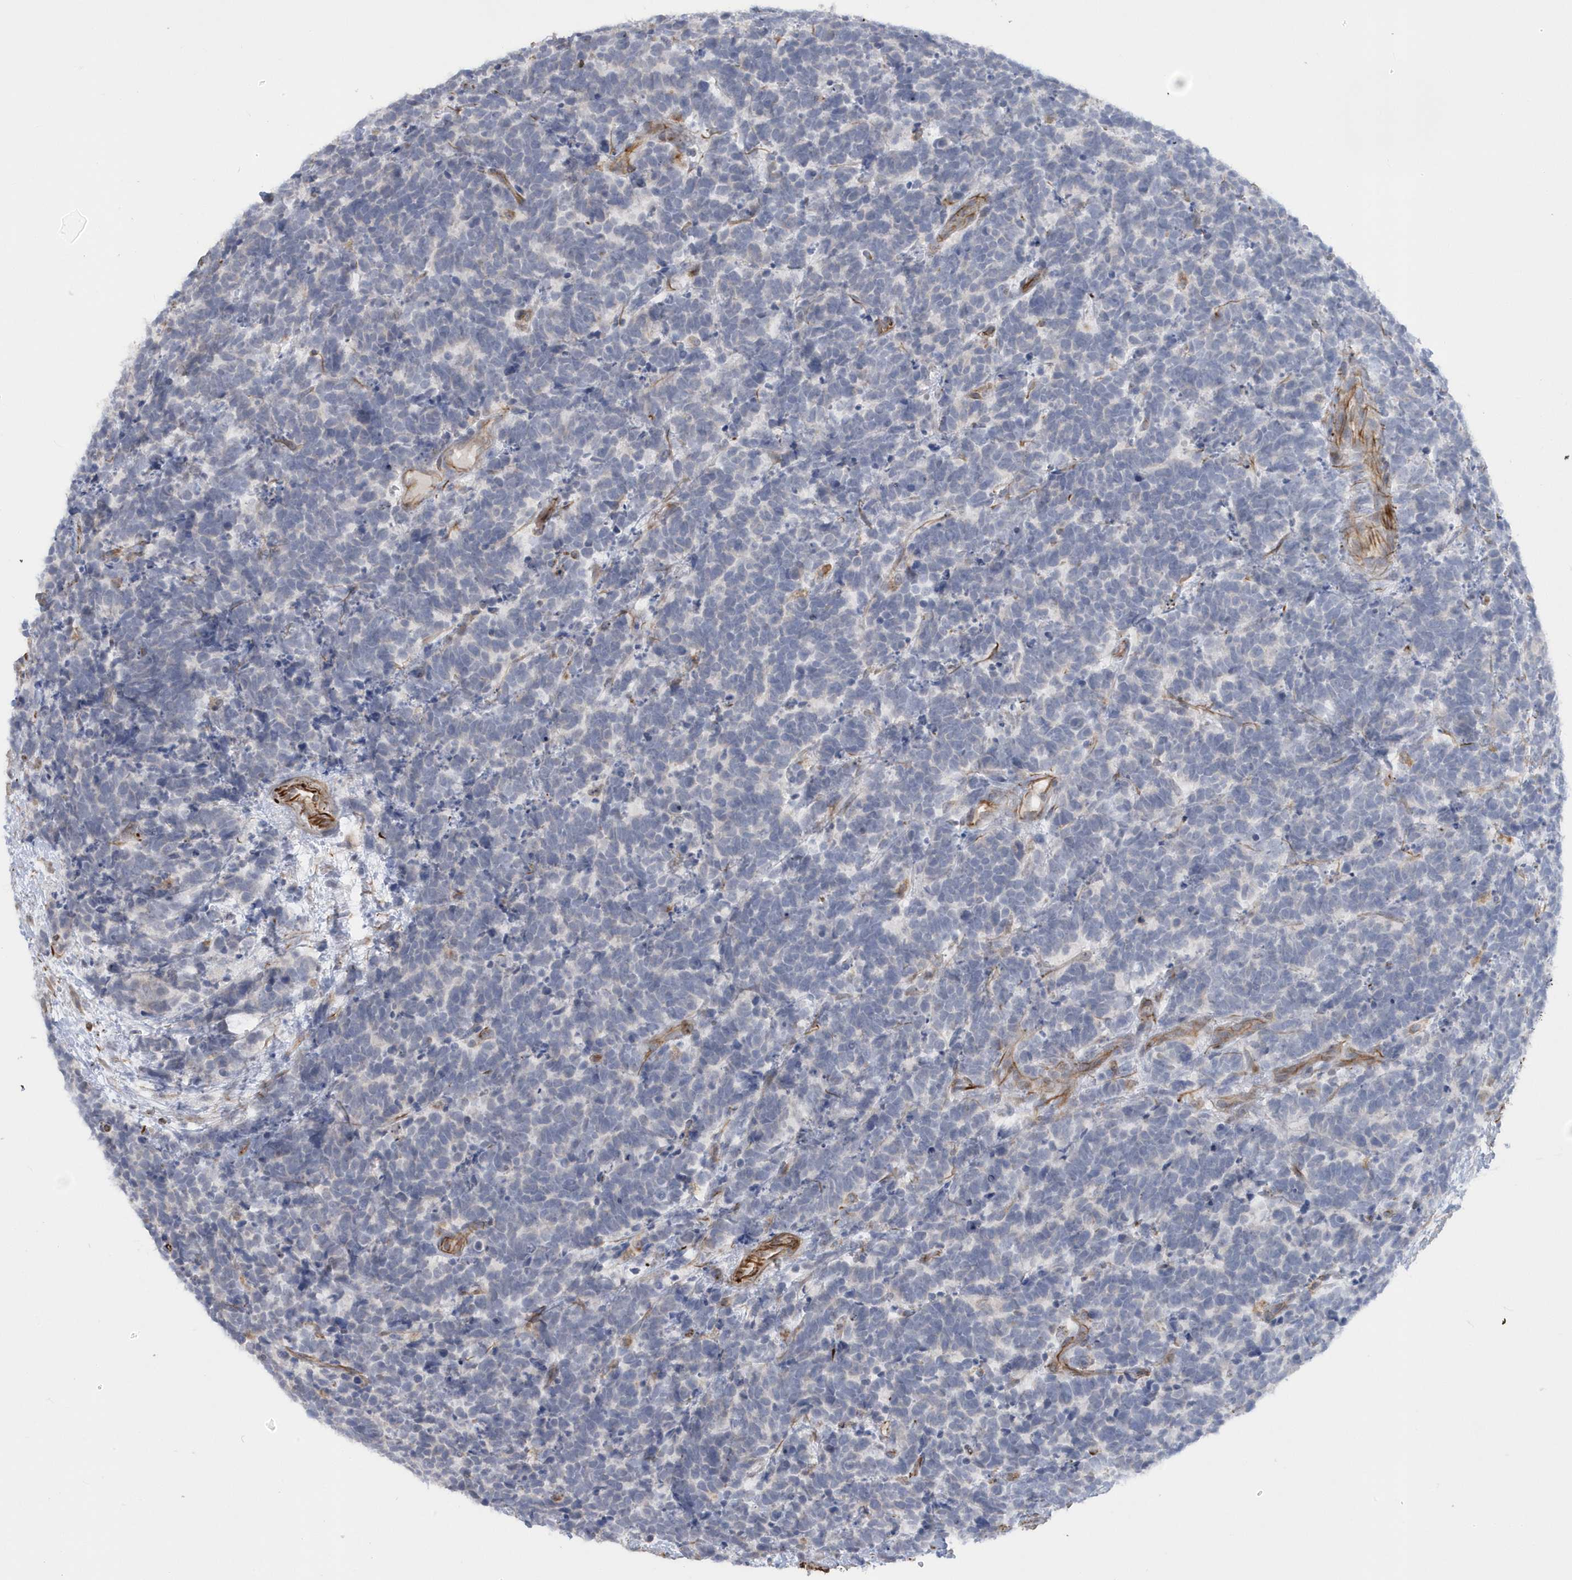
{"staining": {"intensity": "negative", "quantity": "none", "location": "none"}, "tissue": "carcinoid", "cell_type": "Tumor cells", "image_type": "cancer", "snomed": [{"axis": "morphology", "description": "Carcinoma, NOS"}, {"axis": "morphology", "description": "Carcinoid, malignant, NOS"}, {"axis": "topography", "description": "Urinary bladder"}], "caption": "The photomicrograph demonstrates no significant expression in tumor cells of carcinoid. (DAB (3,3'-diaminobenzidine) immunohistochemistry (IHC), high magnification).", "gene": "RAB17", "patient": {"sex": "male", "age": 57}}